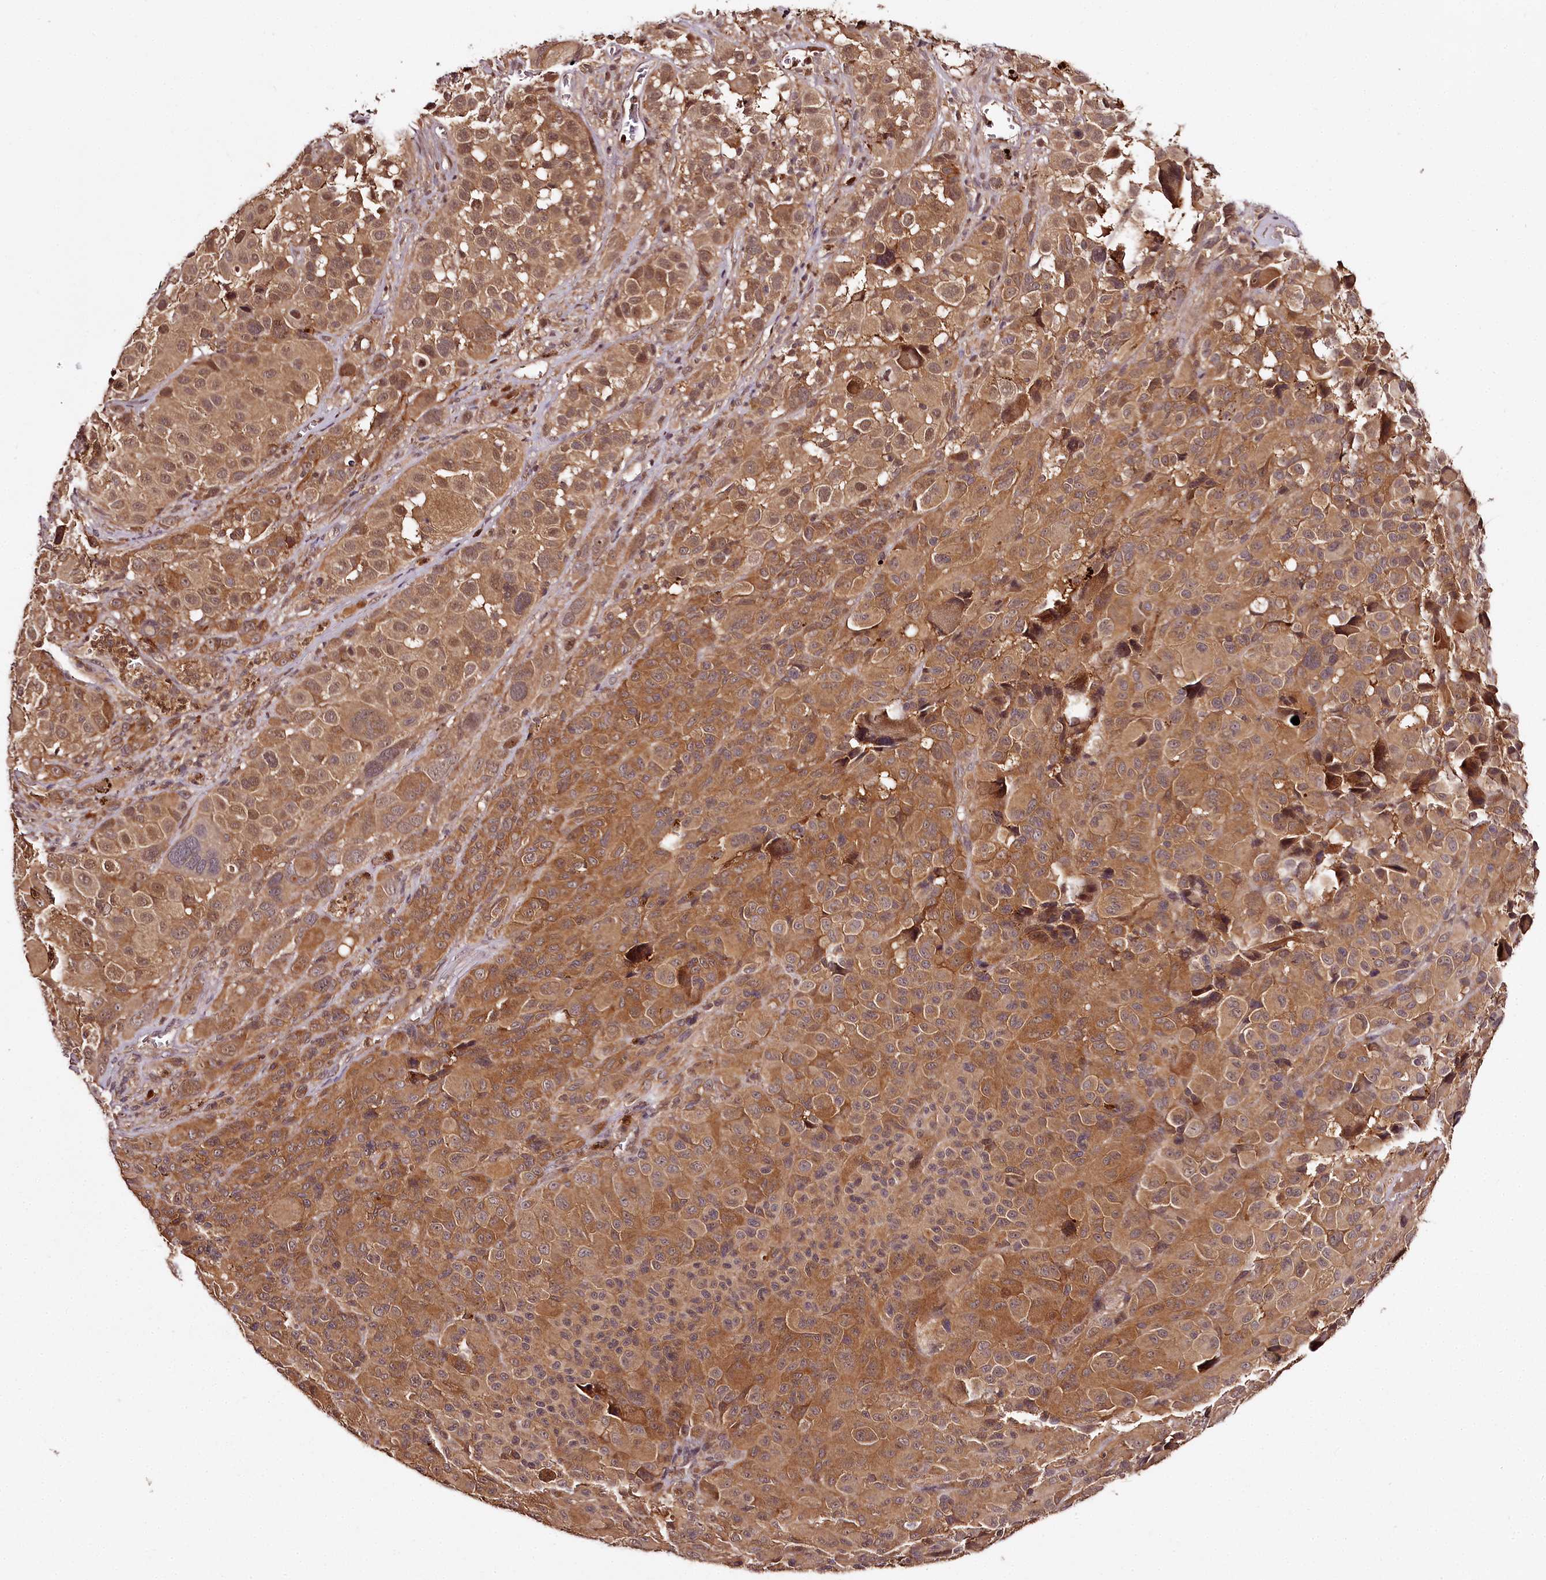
{"staining": {"intensity": "moderate", "quantity": ">75%", "location": "cytoplasmic/membranous"}, "tissue": "melanoma", "cell_type": "Tumor cells", "image_type": "cancer", "snomed": [{"axis": "morphology", "description": "Malignant melanoma, NOS"}, {"axis": "topography", "description": "Skin of trunk"}], "caption": "This image demonstrates melanoma stained with immunohistochemistry to label a protein in brown. The cytoplasmic/membranous of tumor cells show moderate positivity for the protein. Nuclei are counter-stained blue.", "gene": "TTC12", "patient": {"sex": "male", "age": 71}}